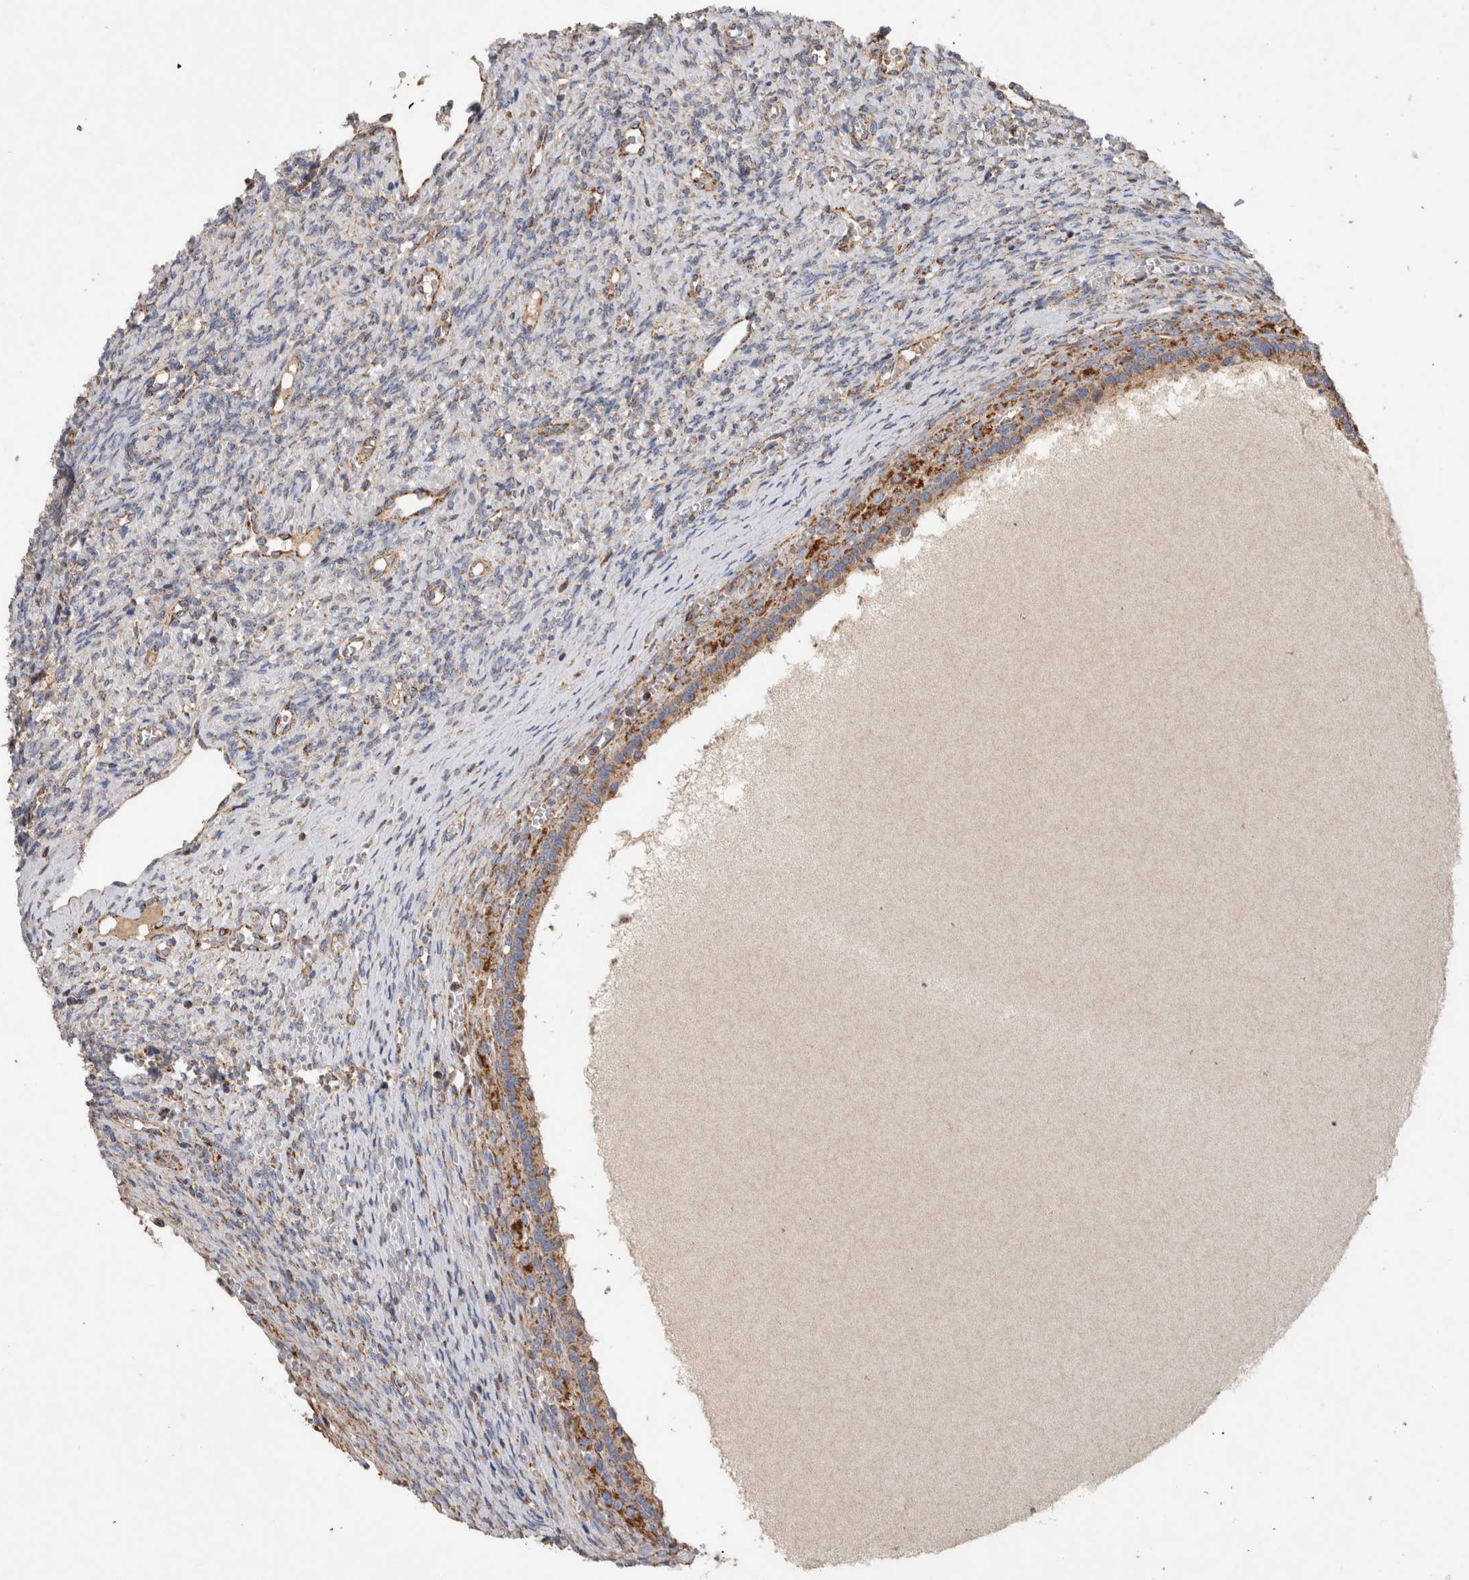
{"staining": {"intensity": "moderate", "quantity": "25%-75%", "location": "cytoplasmic/membranous"}, "tissue": "ovary", "cell_type": "Ovarian stroma cells", "image_type": "normal", "snomed": [{"axis": "morphology", "description": "Normal tissue, NOS"}, {"axis": "topography", "description": "Ovary"}], "caption": "A high-resolution histopathology image shows IHC staining of unremarkable ovary, which reveals moderate cytoplasmic/membranous staining in approximately 25%-75% of ovarian stroma cells.", "gene": "IARS2", "patient": {"sex": "female", "age": 41}}